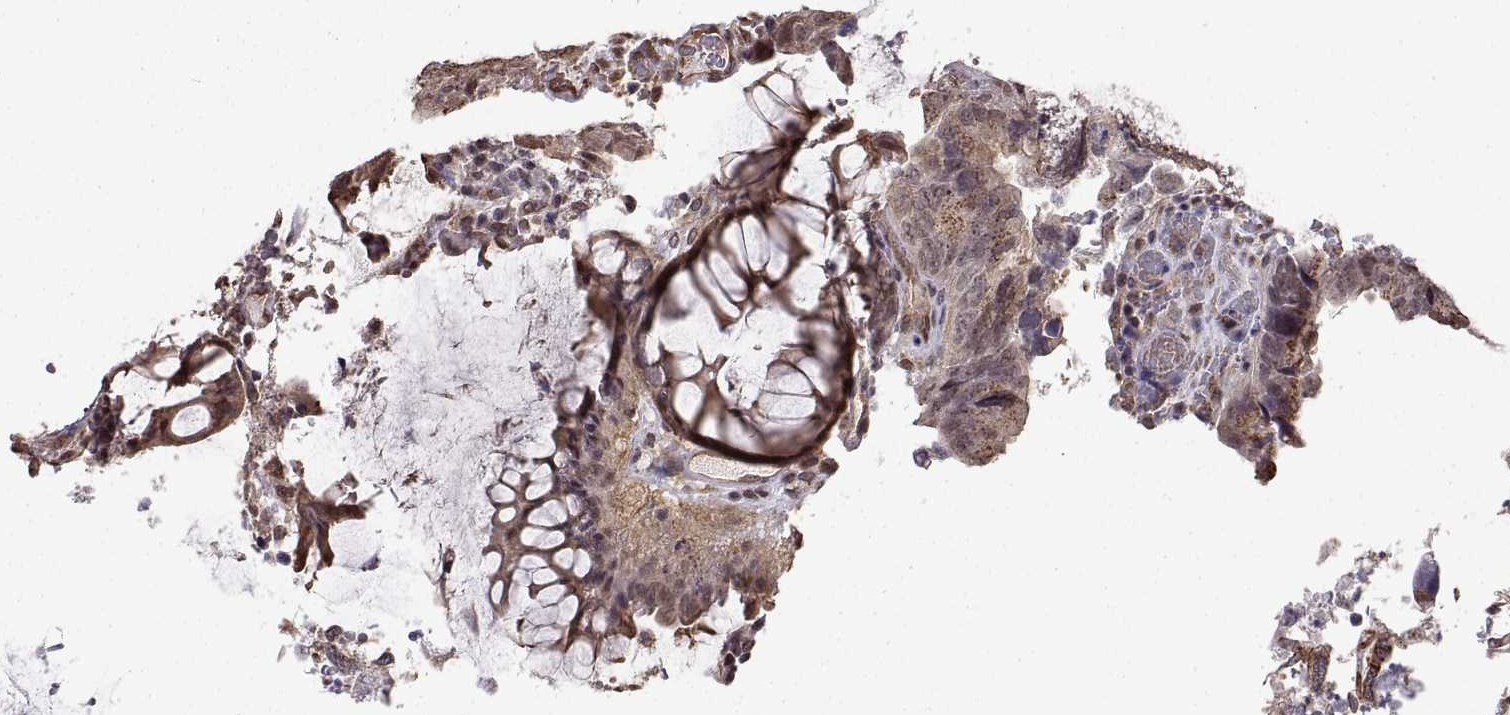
{"staining": {"intensity": "moderate", "quantity": "25%-75%", "location": "cytoplasmic/membranous"}, "tissue": "colorectal cancer", "cell_type": "Tumor cells", "image_type": "cancer", "snomed": [{"axis": "morphology", "description": "Adenocarcinoma, NOS"}, {"axis": "topography", "description": "Colon"}], "caption": "Immunohistochemistry (IHC) histopathology image of human colorectal adenocarcinoma stained for a protein (brown), which exhibits medium levels of moderate cytoplasmic/membranous staining in about 25%-75% of tumor cells.", "gene": "ARRB1", "patient": {"sex": "female", "age": 67}}